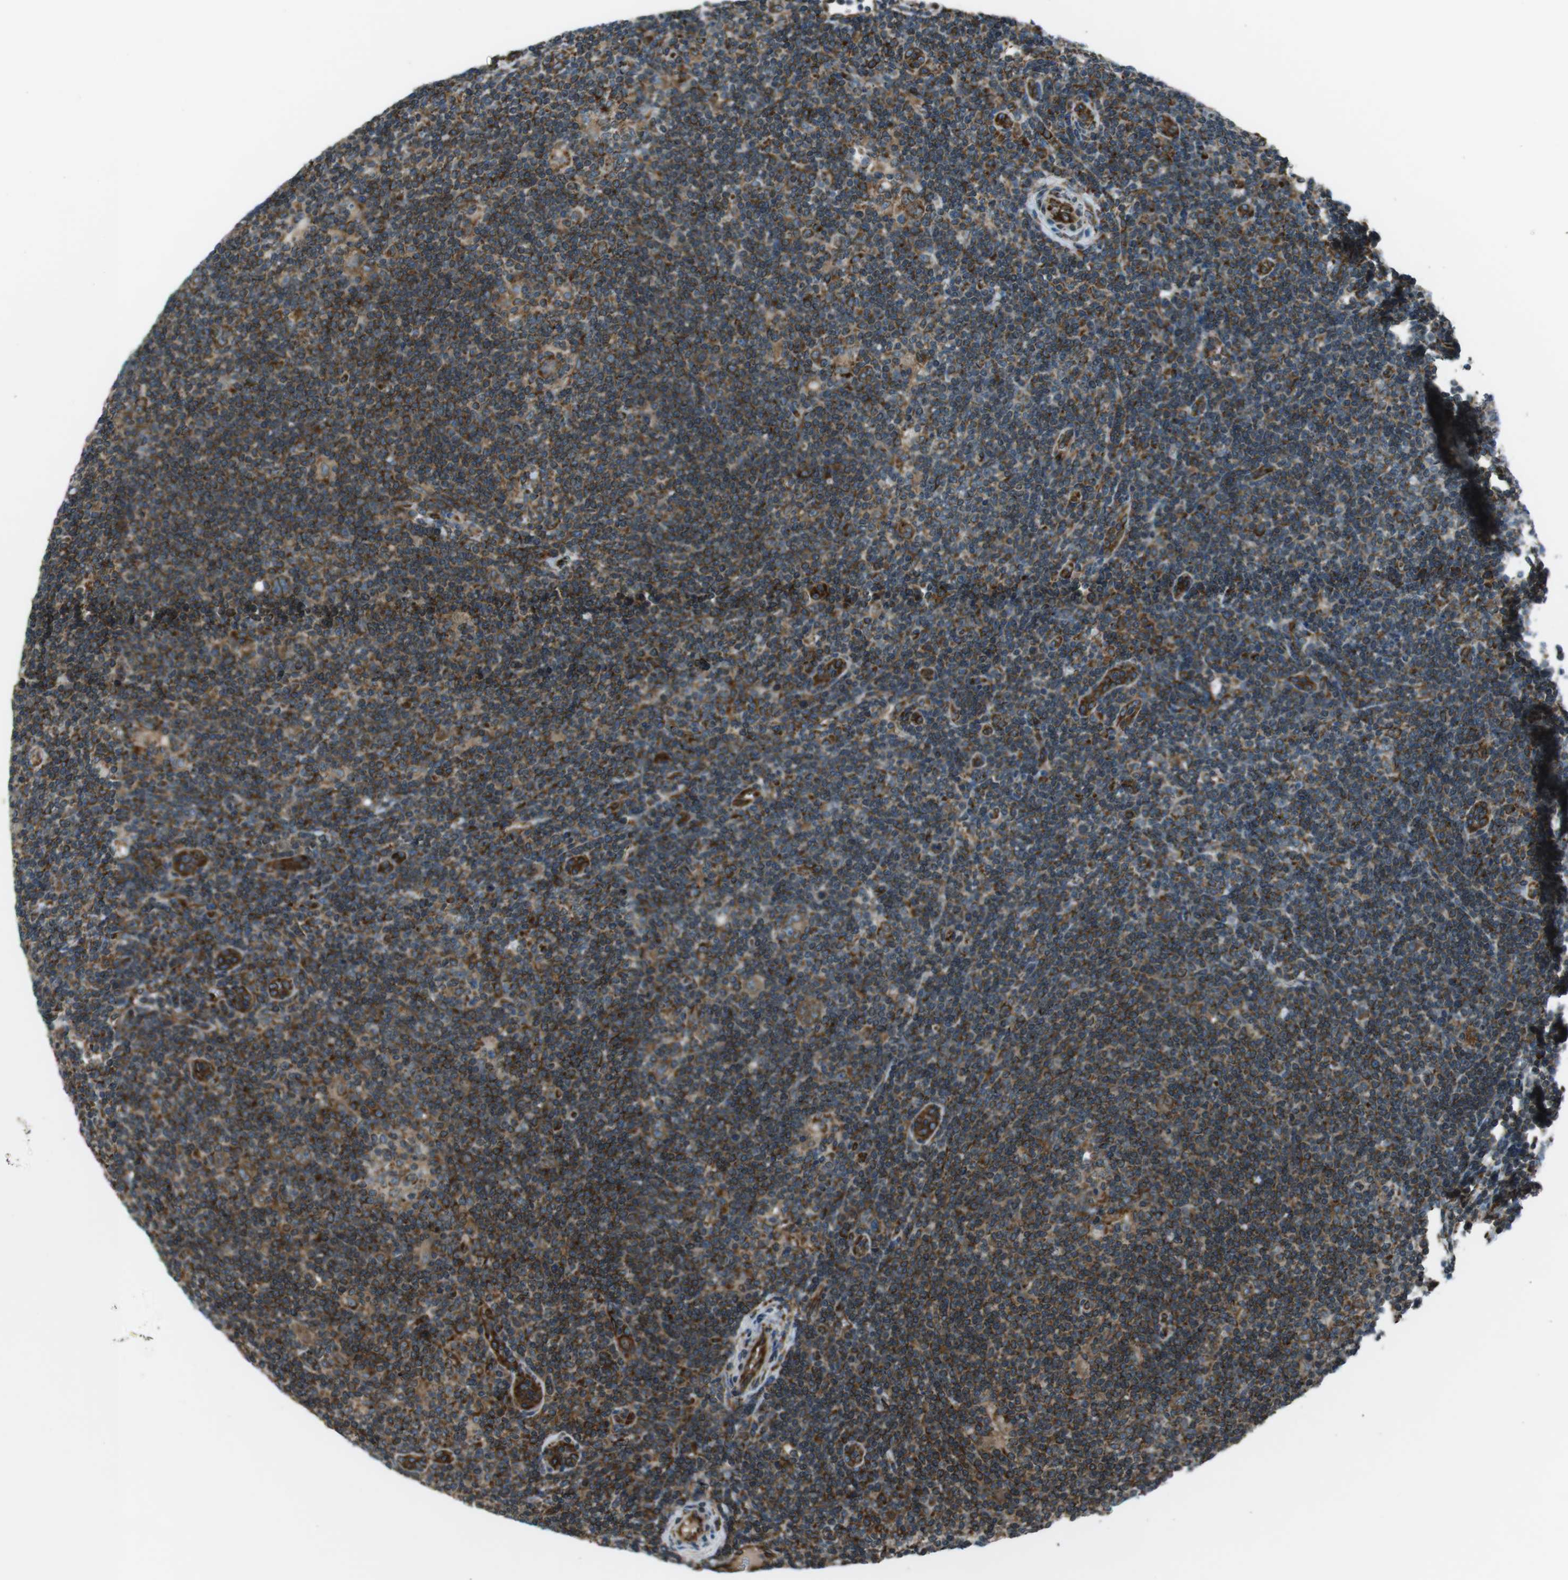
{"staining": {"intensity": "moderate", "quantity": ">75%", "location": "cytoplasmic/membranous"}, "tissue": "lymphoma", "cell_type": "Tumor cells", "image_type": "cancer", "snomed": [{"axis": "morphology", "description": "Hodgkin's disease, NOS"}, {"axis": "topography", "description": "Lymph node"}], "caption": "About >75% of tumor cells in human Hodgkin's disease exhibit moderate cytoplasmic/membranous protein positivity as visualized by brown immunohistochemical staining.", "gene": "KTN1", "patient": {"sex": "female", "age": 57}}